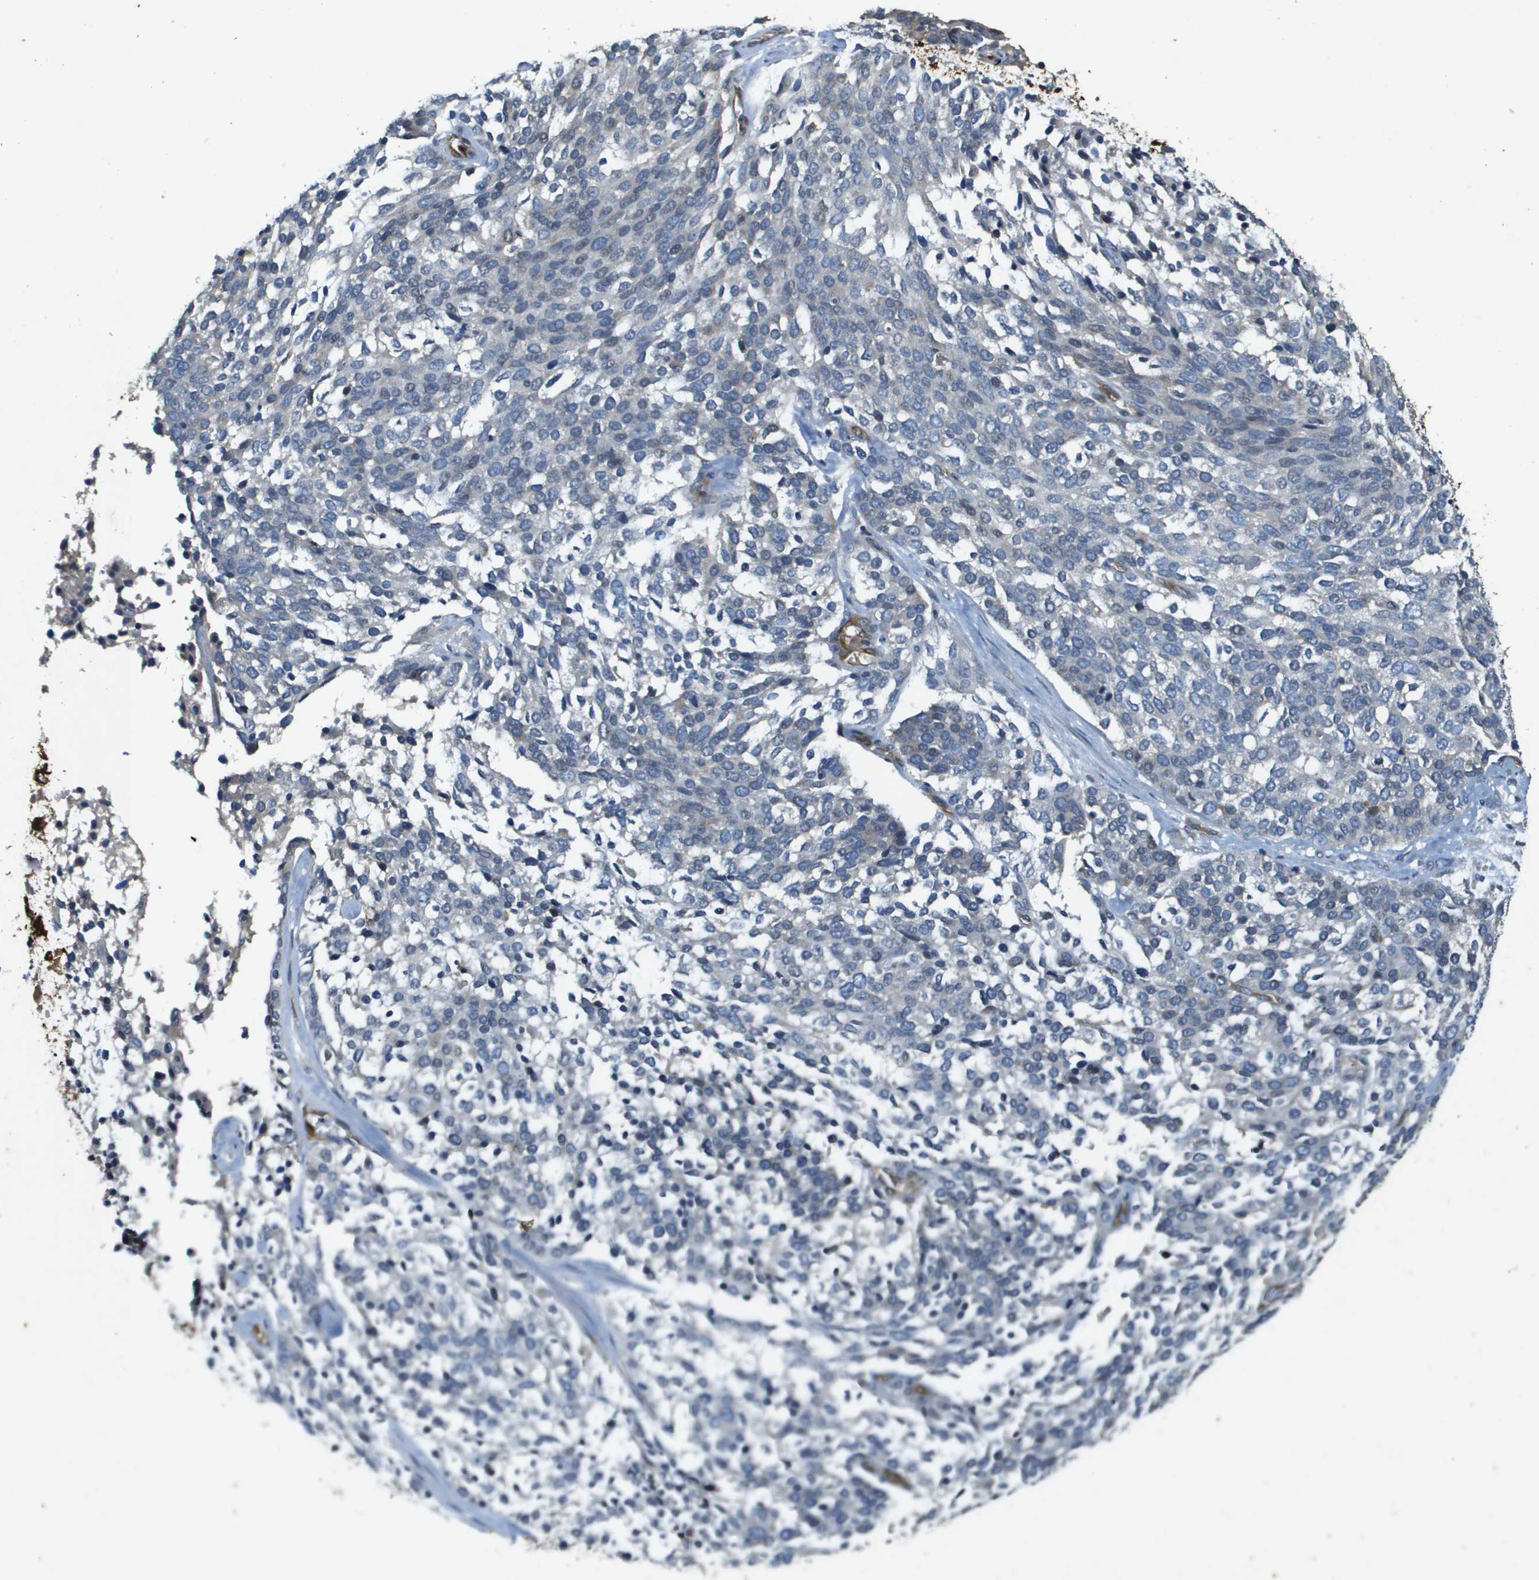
{"staining": {"intensity": "negative", "quantity": "none", "location": "none"}, "tissue": "ovarian cancer", "cell_type": "Tumor cells", "image_type": "cancer", "snomed": [{"axis": "morphology", "description": "Cystadenocarcinoma, serous, NOS"}, {"axis": "topography", "description": "Ovary"}], "caption": "The photomicrograph reveals no staining of tumor cells in ovarian serous cystadenocarcinoma.", "gene": "PGAP3", "patient": {"sex": "female", "age": 44}}